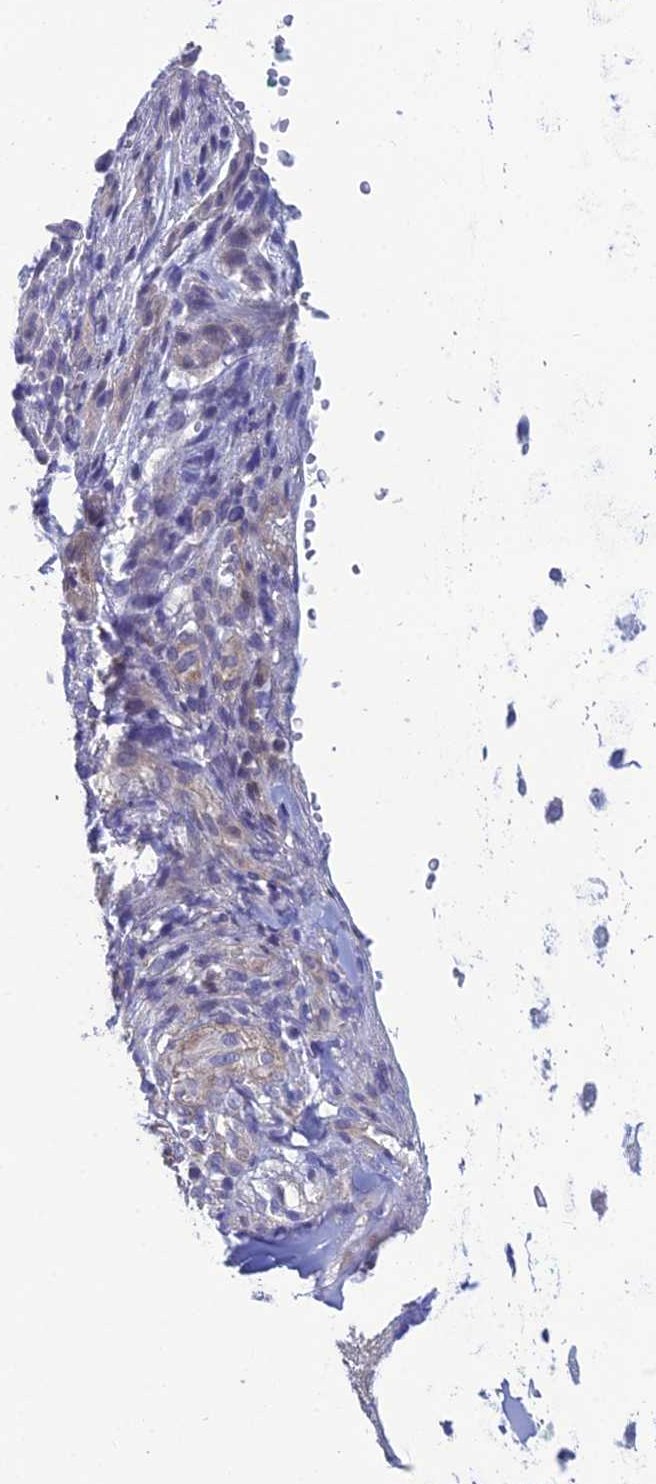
{"staining": {"intensity": "negative", "quantity": "none", "location": "none"}, "tissue": "adipose tissue", "cell_type": "Adipocytes", "image_type": "normal", "snomed": [{"axis": "morphology", "description": "Normal tissue, NOS"}, {"axis": "morphology", "description": "Basal cell carcinoma"}, {"axis": "topography", "description": "Cartilage tissue"}, {"axis": "topography", "description": "Nasopharynx"}, {"axis": "topography", "description": "Oral tissue"}], "caption": "DAB (3,3'-diaminobenzidine) immunohistochemical staining of benign human adipose tissue reveals no significant expression in adipocytes.", "gene": "LZTS2", "patient": {"sex": "female", "age": 77}}